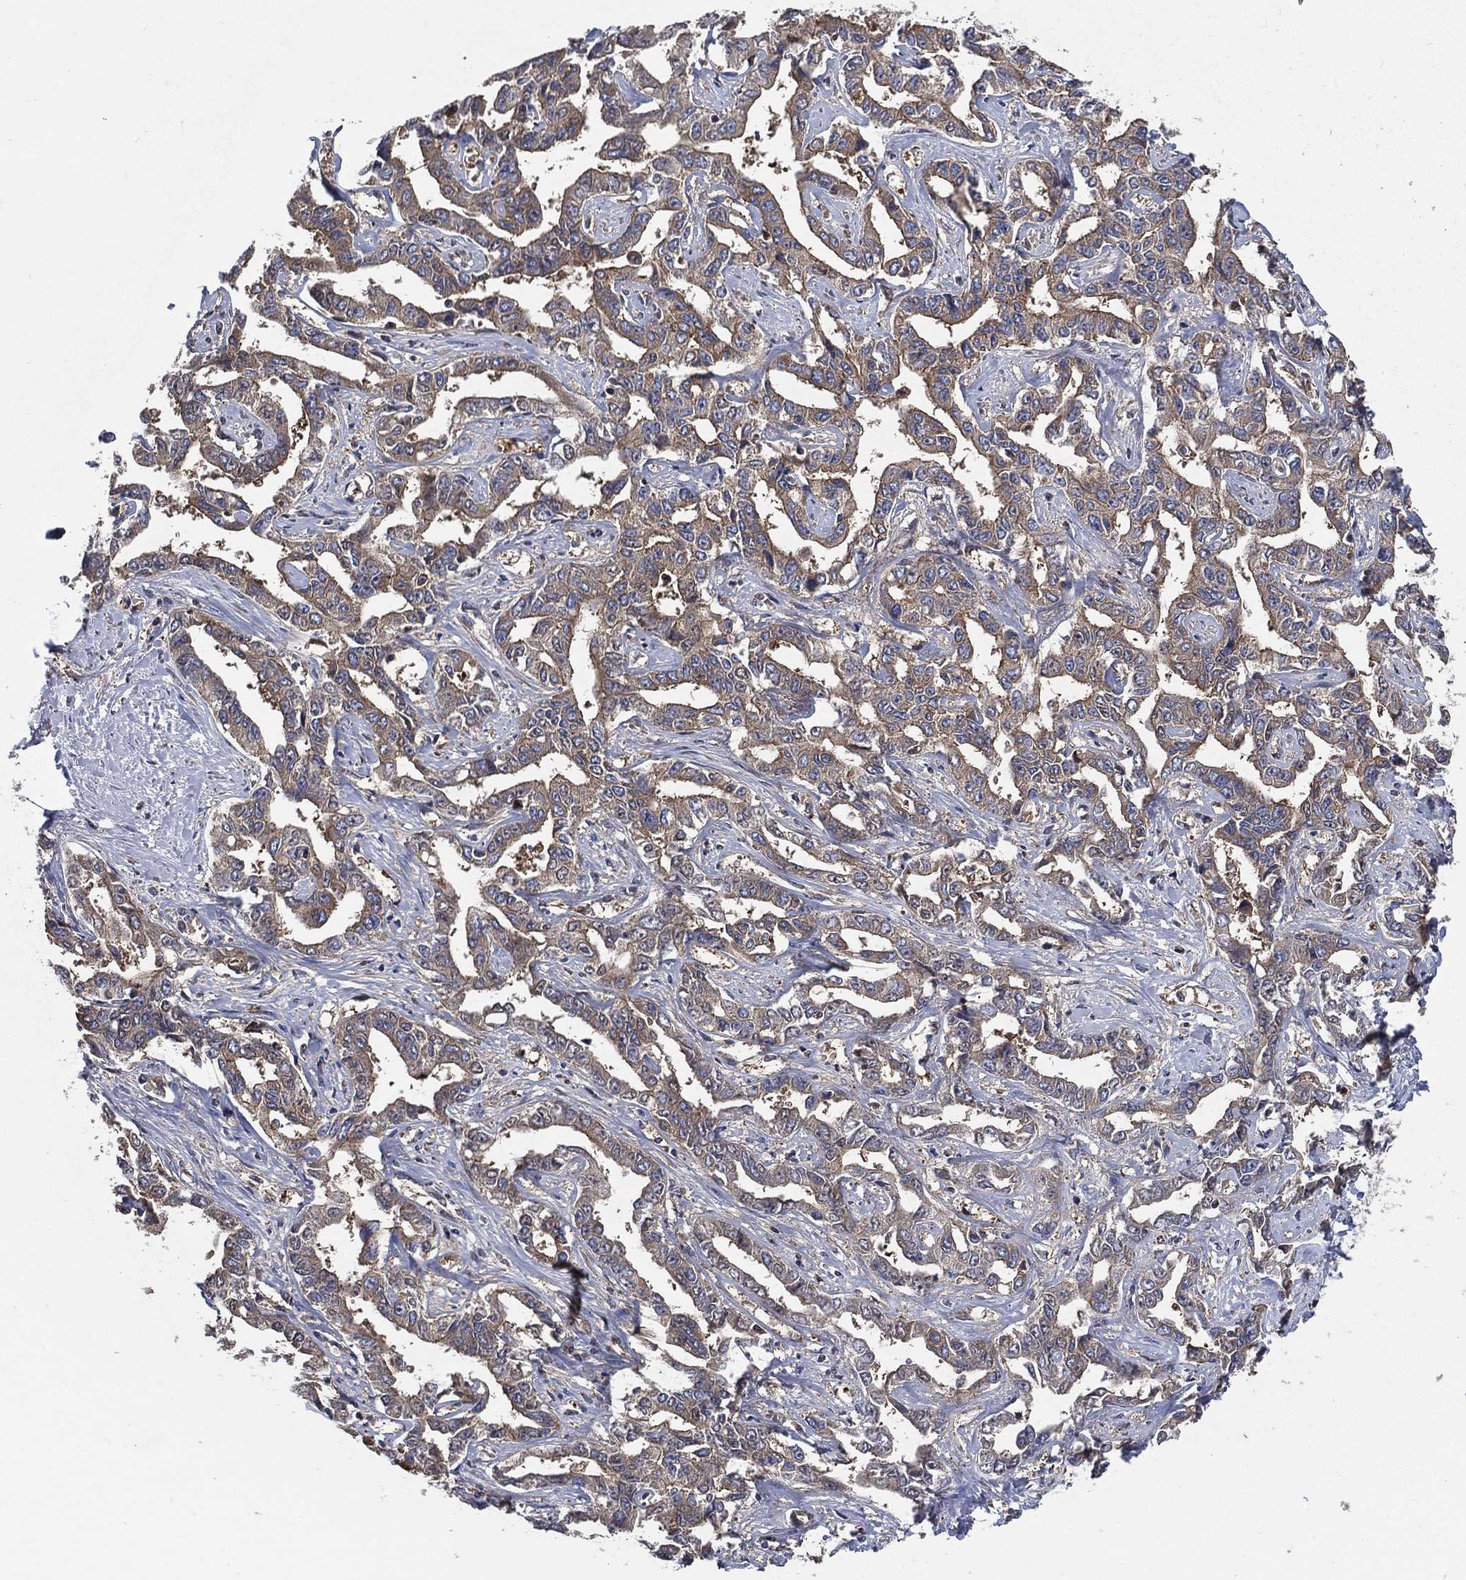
{"staining": {"intensity": "moderate", "quantity": ">75%", "location": "cytoplasmic/membranous"}, "tissue": "liver cancer", "cell_type": "Tumor cells", "image_type": "cancer", "snomed": [{"axis": "morphology", "description": "Cholangiocarcinoma"}, {"axis": "topography", "description": "Liver"}], "caption": "IHC photomicrograph of human cholangiocarcinoma (liver) stained for a protein (brown), which shows medium levels of moderate cytoplasmic/membranous expression in about >75% of tumor cells.", "gene": "SMPD3", "patient": {"sex": "male", "age": 59}}